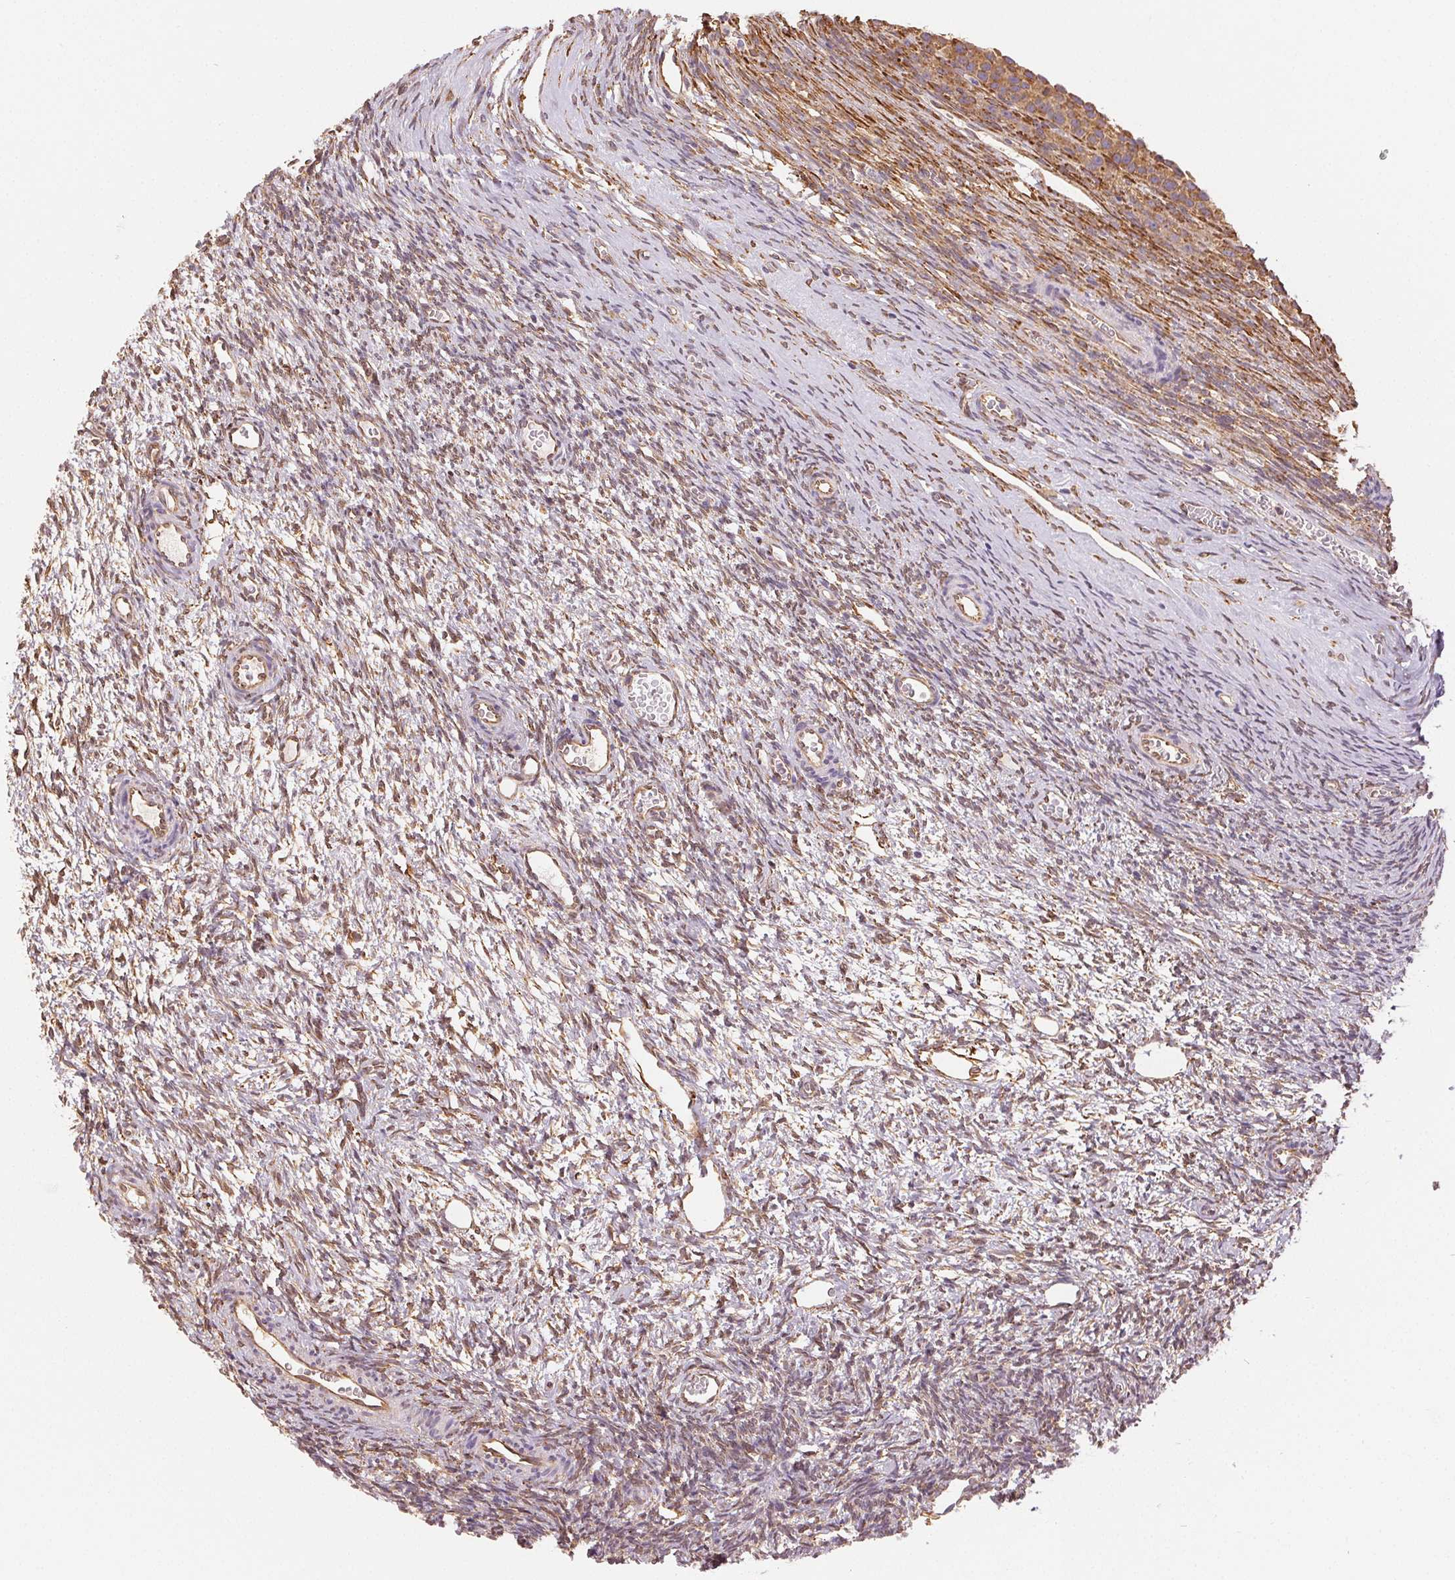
{"staining": {"intensity": "moderate", "quantity": "<25%", "location": "cytoplasmic/membranous"}, "tissue": "ovary", "cell_type": "Ovarian stroma cells", "image_type": "normal", "snomed": [{"axis": "morphology", "description": "Normal tissue, NOS"}, {"axis": "topography", "description": "Ovary"}], "caption": "This photomicrograph reveals immunohistochemistry (IHC) staining of unremarkable ovary, with low moderate cytoplasmic/membranous staining in about <25% of ovarian stroma cells.", "gene": "RCN3", "patient": {"sex": "female", "age": 34}}